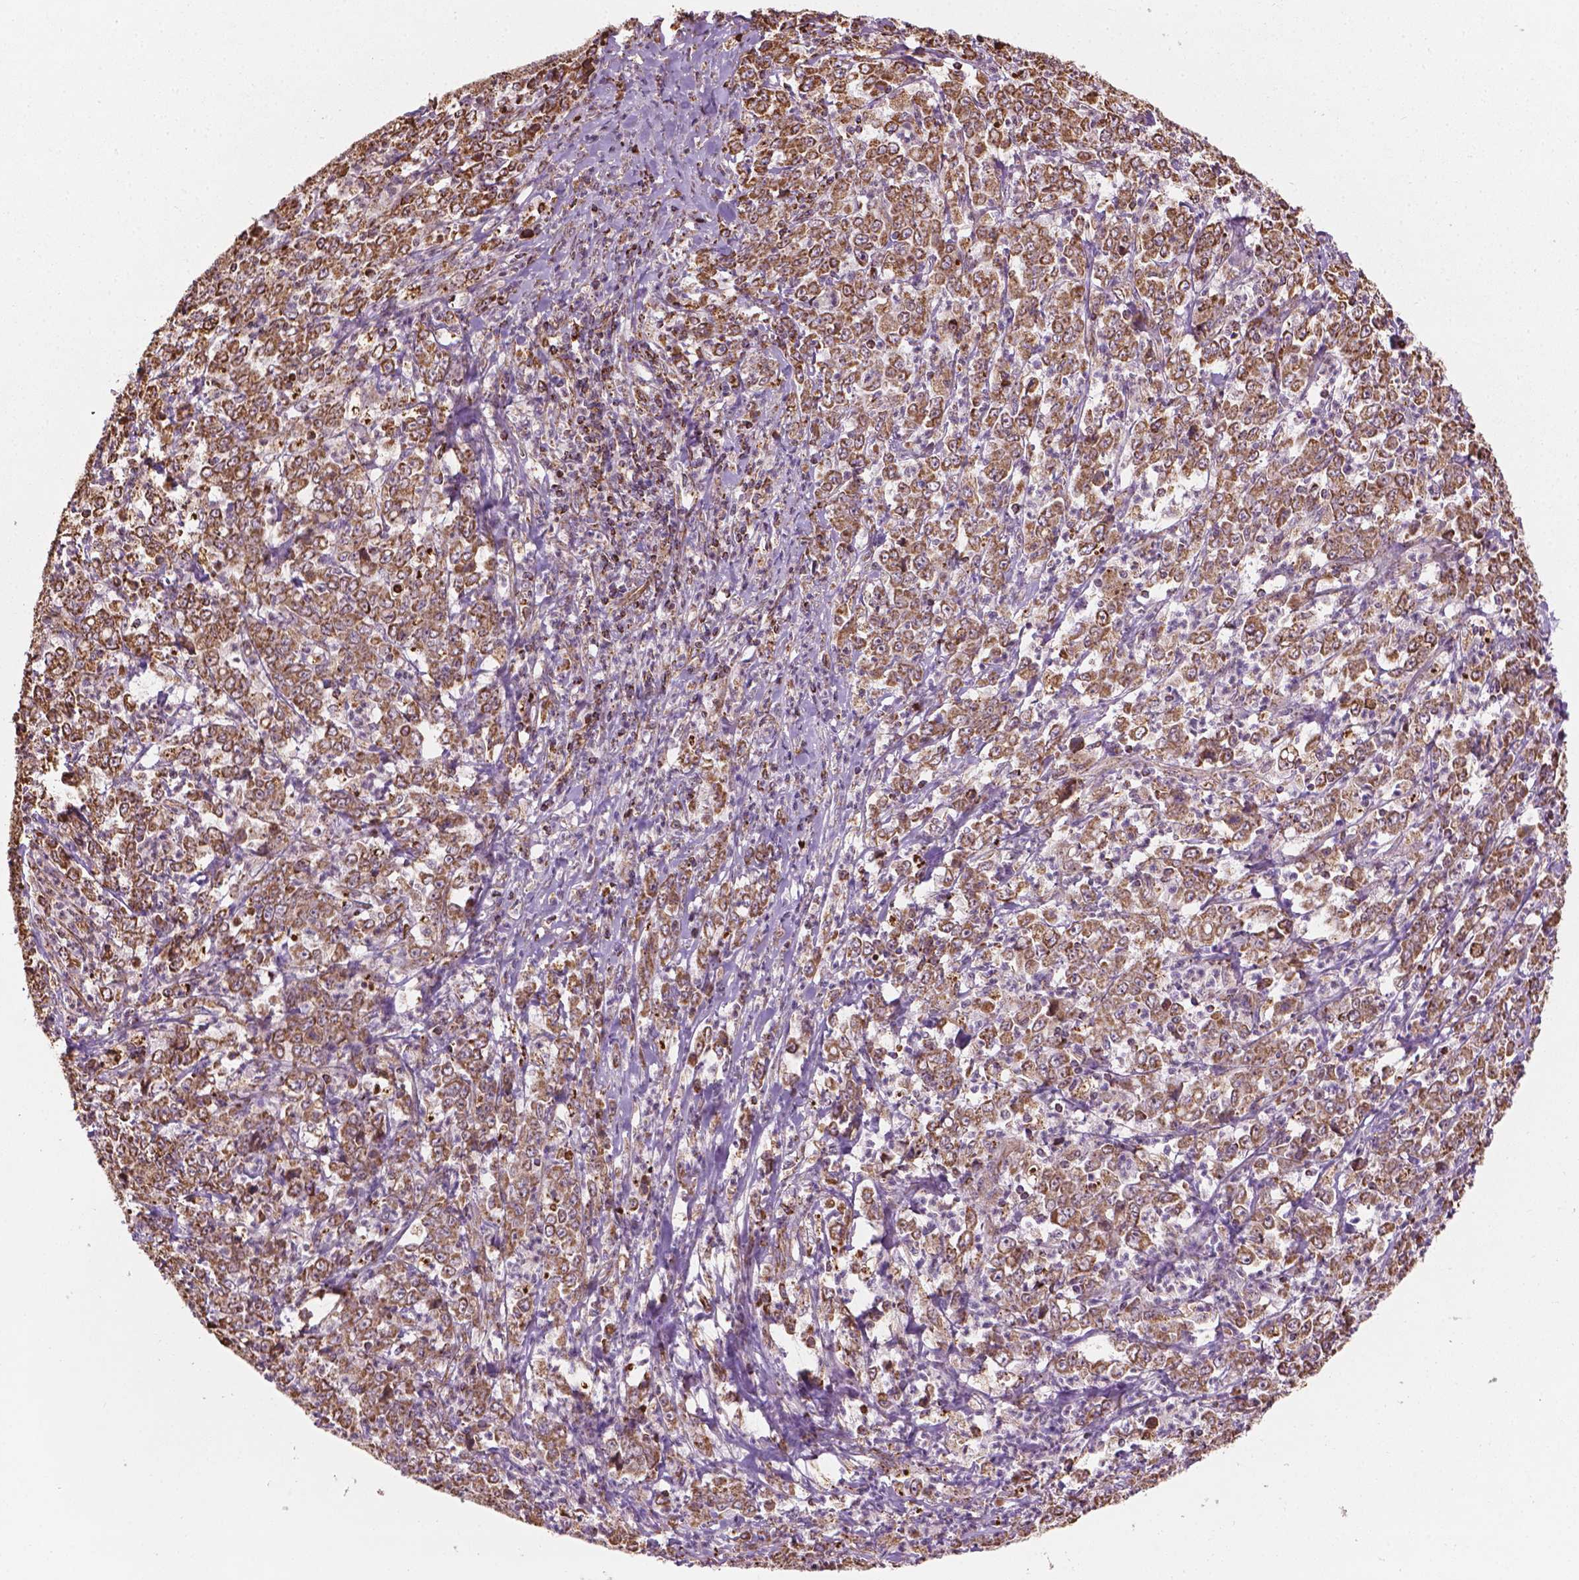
{"staining": {"intensity": "moderate", "quantity": ">75%", "location": "cytoplasmic/membranous"}, "tissue": "stomach cancer", "cell_type": "Tumor cells", "image_type": "cancer", "snomed": [{"axis": "morphology", "description": "Adenocarcinoma, NOS"}, {"axis": "topography", "description": "Stomach, lower"}], "caption": "Moderate cytoplasmic/membranous expression is present in about >75% of tumor cells in stomach cancer.", "gene": "HS3ST3A1", "patient": {"sex": "female", "age": 71}}